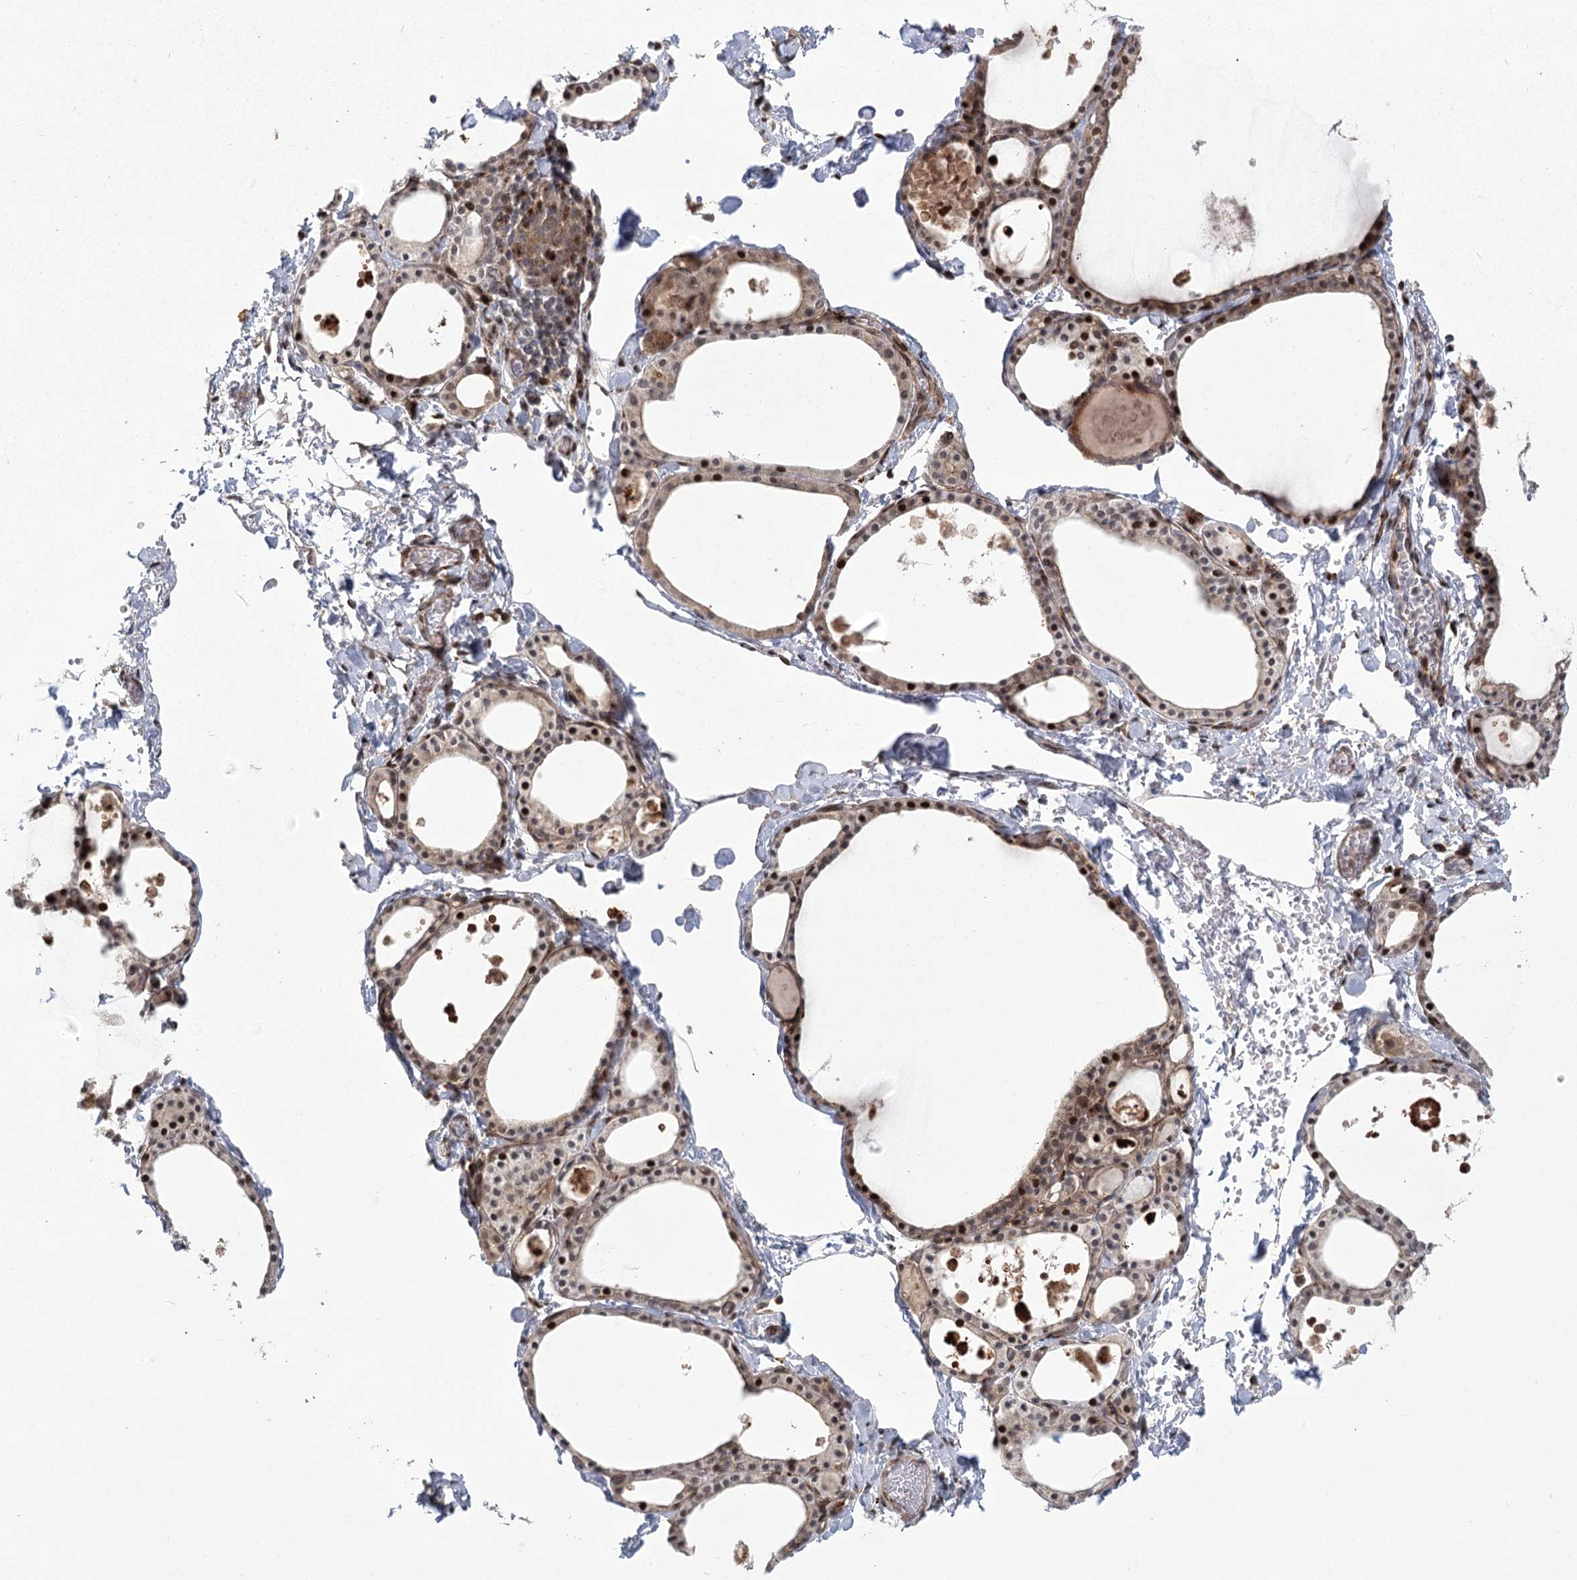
{"staining": {"intensity": "moderate", "quantity": ">75%", "location": "nuclear"}, "tissue": "thyroid gland", "cell_type": "Glandular cells", "image_type": "normal", "snomed": [{"axis": "morphology", "description": "Normal tissue, NOS"}, {"axis": "topography", "description": "Thyroid gland"}], "caption": "A high-resolution photomicrograph shows immunohistochemistry (IHC) staining of unremarkable thyroid gland, which reveals moderate nuclear positivity in about >75% of glandular cells. (DAB (3,3'-diaminobenzidine) IHC, brown staining for protein, blue staining for nuclei).", "gene": "PARM1", "patient": {"sex": "male", "age": 56}}